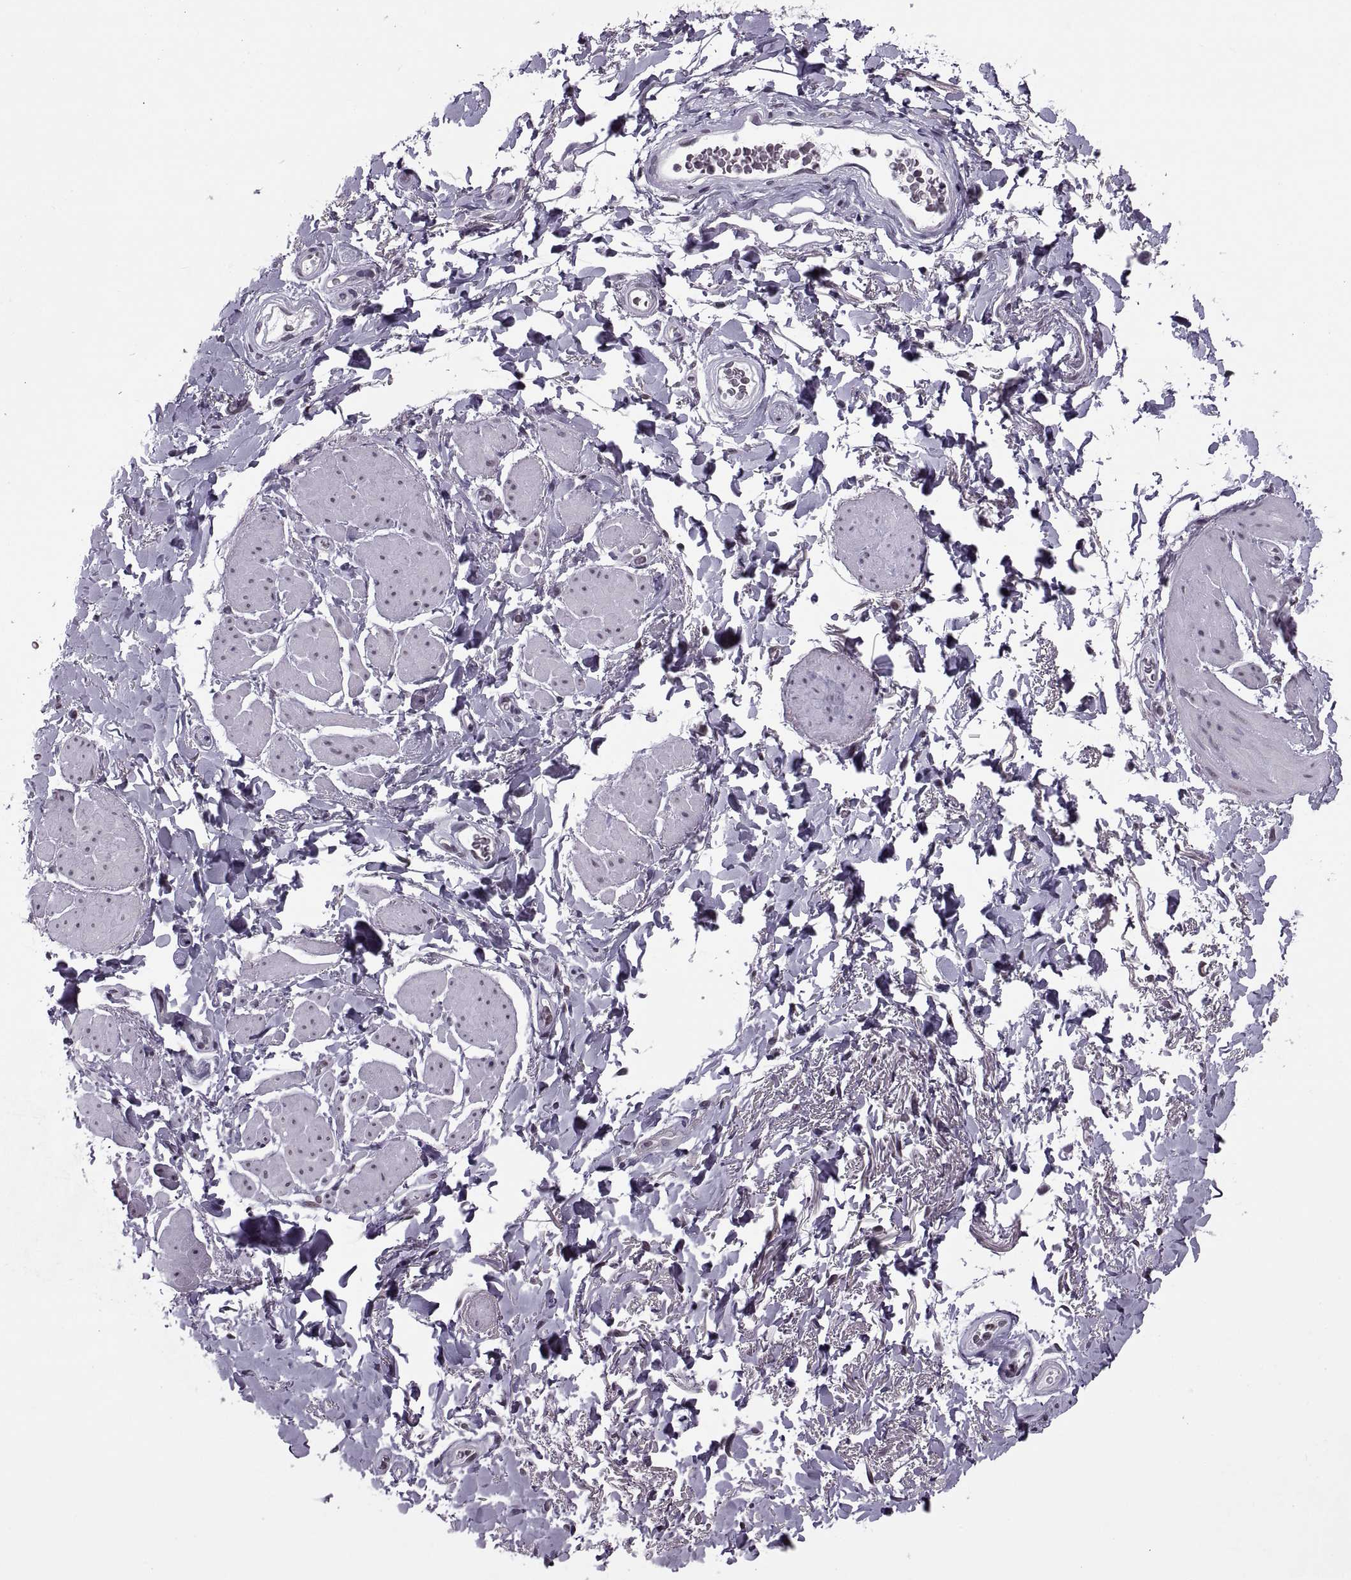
{"staining": {"intensity": "negative", "quantity": "none", "location": "none"}, "tissue": "adipose tissue", "cell_type": "Adipocytes", "image_type": "normal", "snomed": [{"axis": "morphology", "description": "Normal tissue, NOS"}, {"axis": "topography", "description": "Anal"}, {"axis": "topography", "description": "Peripheral nerve tissue"}], "caption": "Adipocytes show no significant protein positivity in unremarkable adipose tissue. Nuclei are stained in blue.", "gene": "H1", "patient": {"sex": "male", "age": 53}}